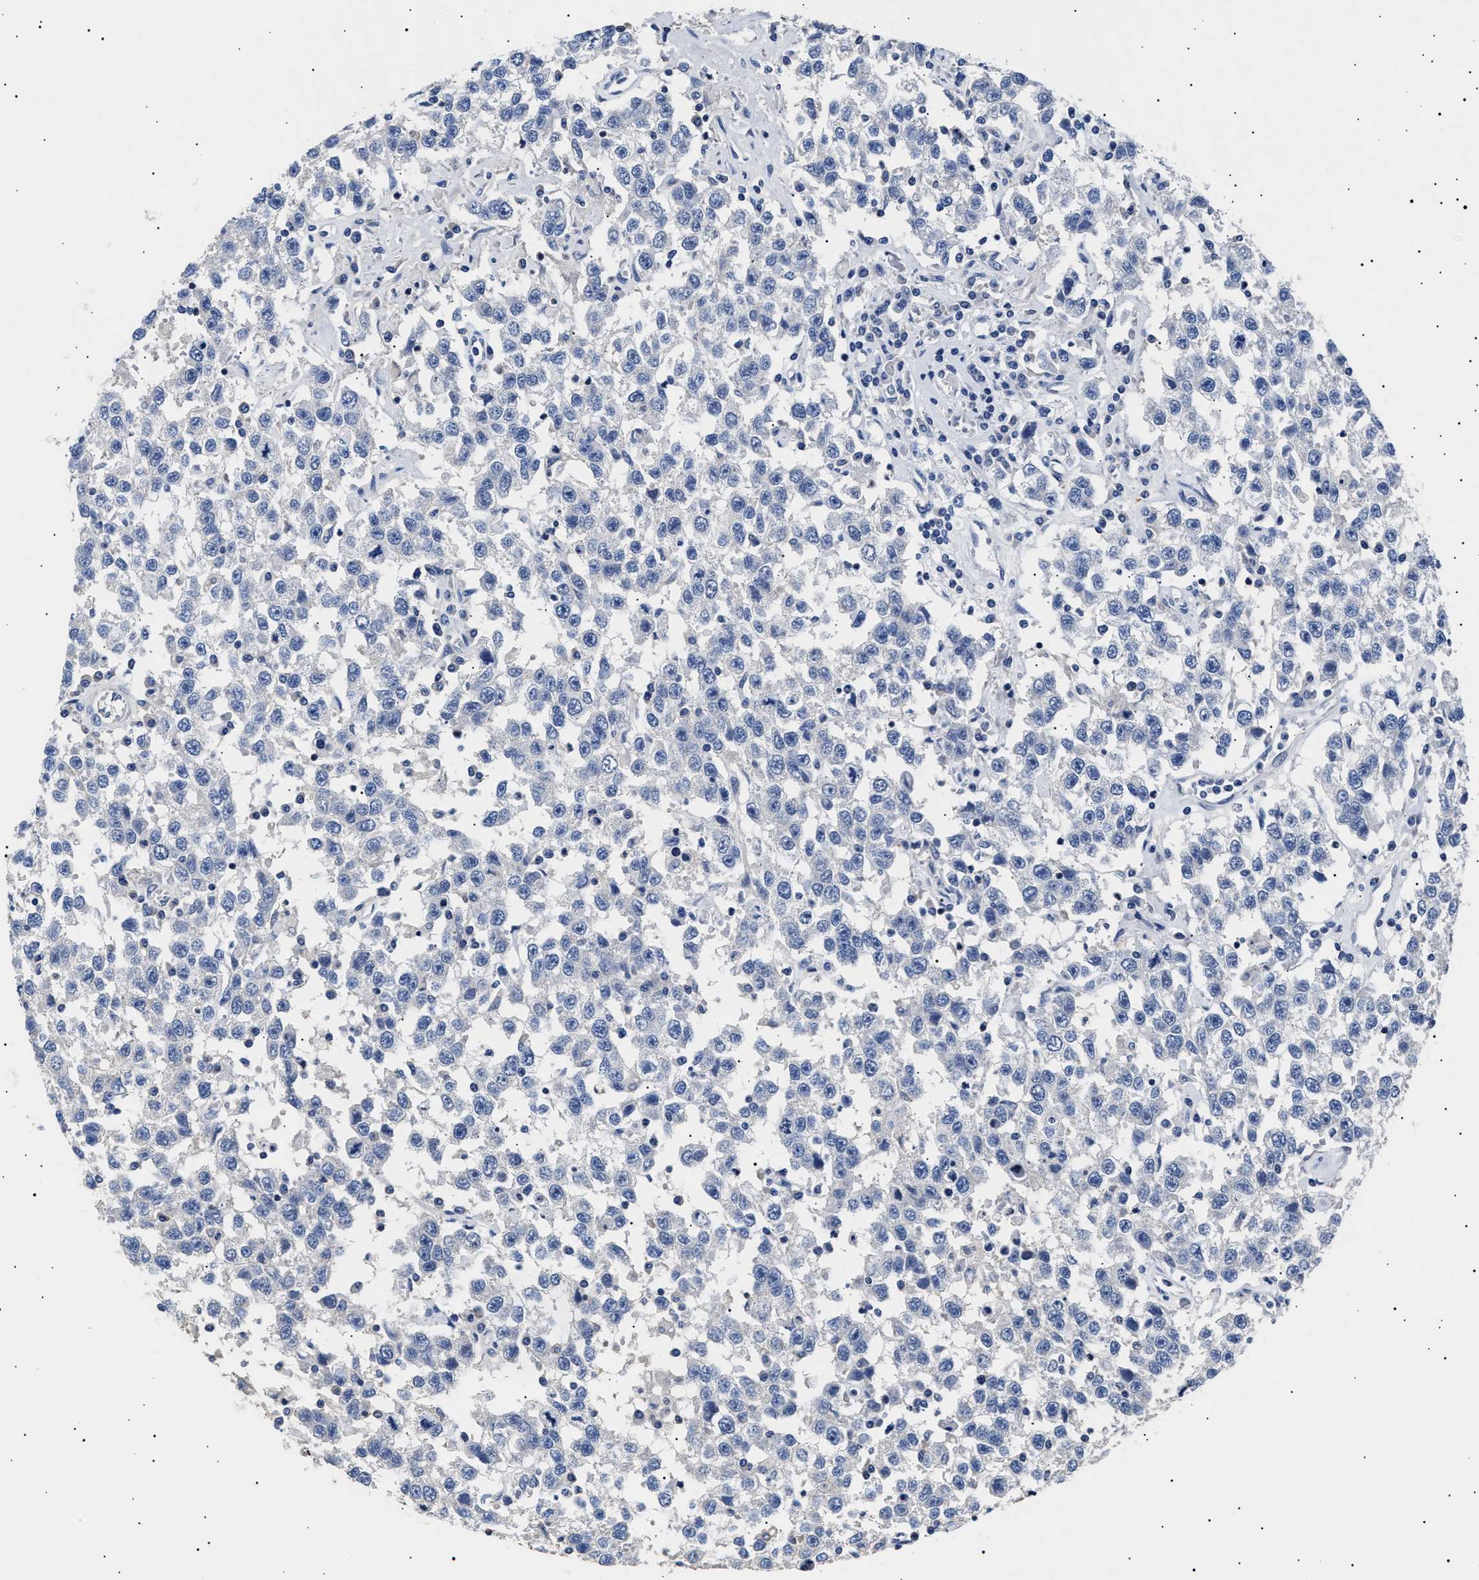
{"staining": {"intensity": "negative", "quantity": "none", "location": "none"}, "tissue": "testis cancer", "cell_type": "Tumor cells", "image_type": "cancer", "snomed": [{"axis": "morphology", "description": "Seminoma, NOS"}, {"axis": "topography", "description": "Testis"}], "caption": "Immunohistochemistry of testis cancer (seminoma) reveals no expression in tumor cells.", "gene": "HEMGN", "patient": {"sex": "male", "age": 41}}